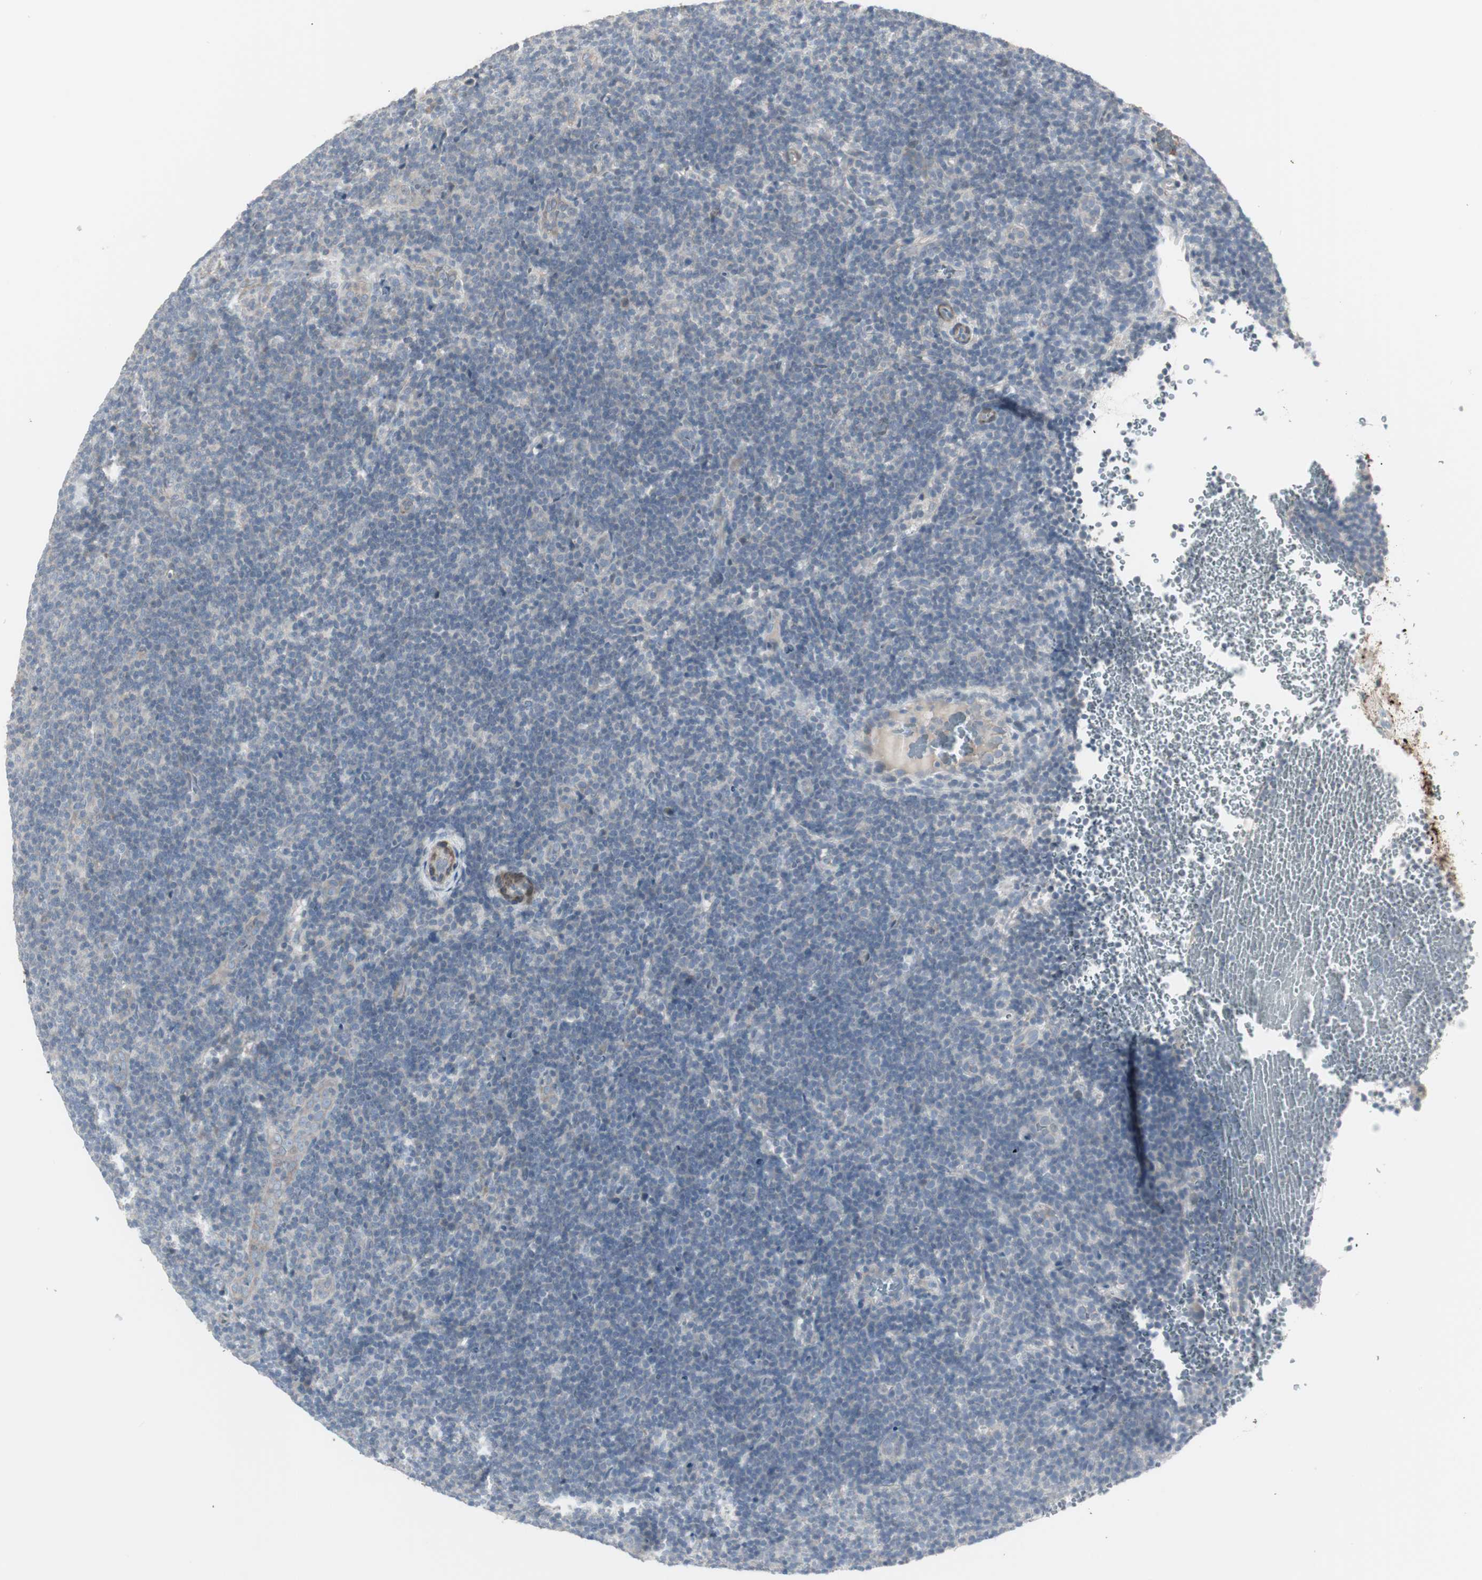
{"staining": {"intensity": "negative", "quantity": "none", "location": "none"}, "tissue": "lymphoma", "cell_type": "Tumor cells", "image_type": "cancer", "snomed": [{"axis": "morphology", "description": "Hodgkin's disease, NOS"}, {"axis": "topography", "description": "Lymph node"}], "caption": "High power microscopy photomicrograph of an IHC image of lymphoma, revealing no significant expression in tumor cells. (DAB IHC visualized using brightfield microscopy, high magnification).", "gene": "DMPK", "patient": {"sex": "female", "age": 57}}